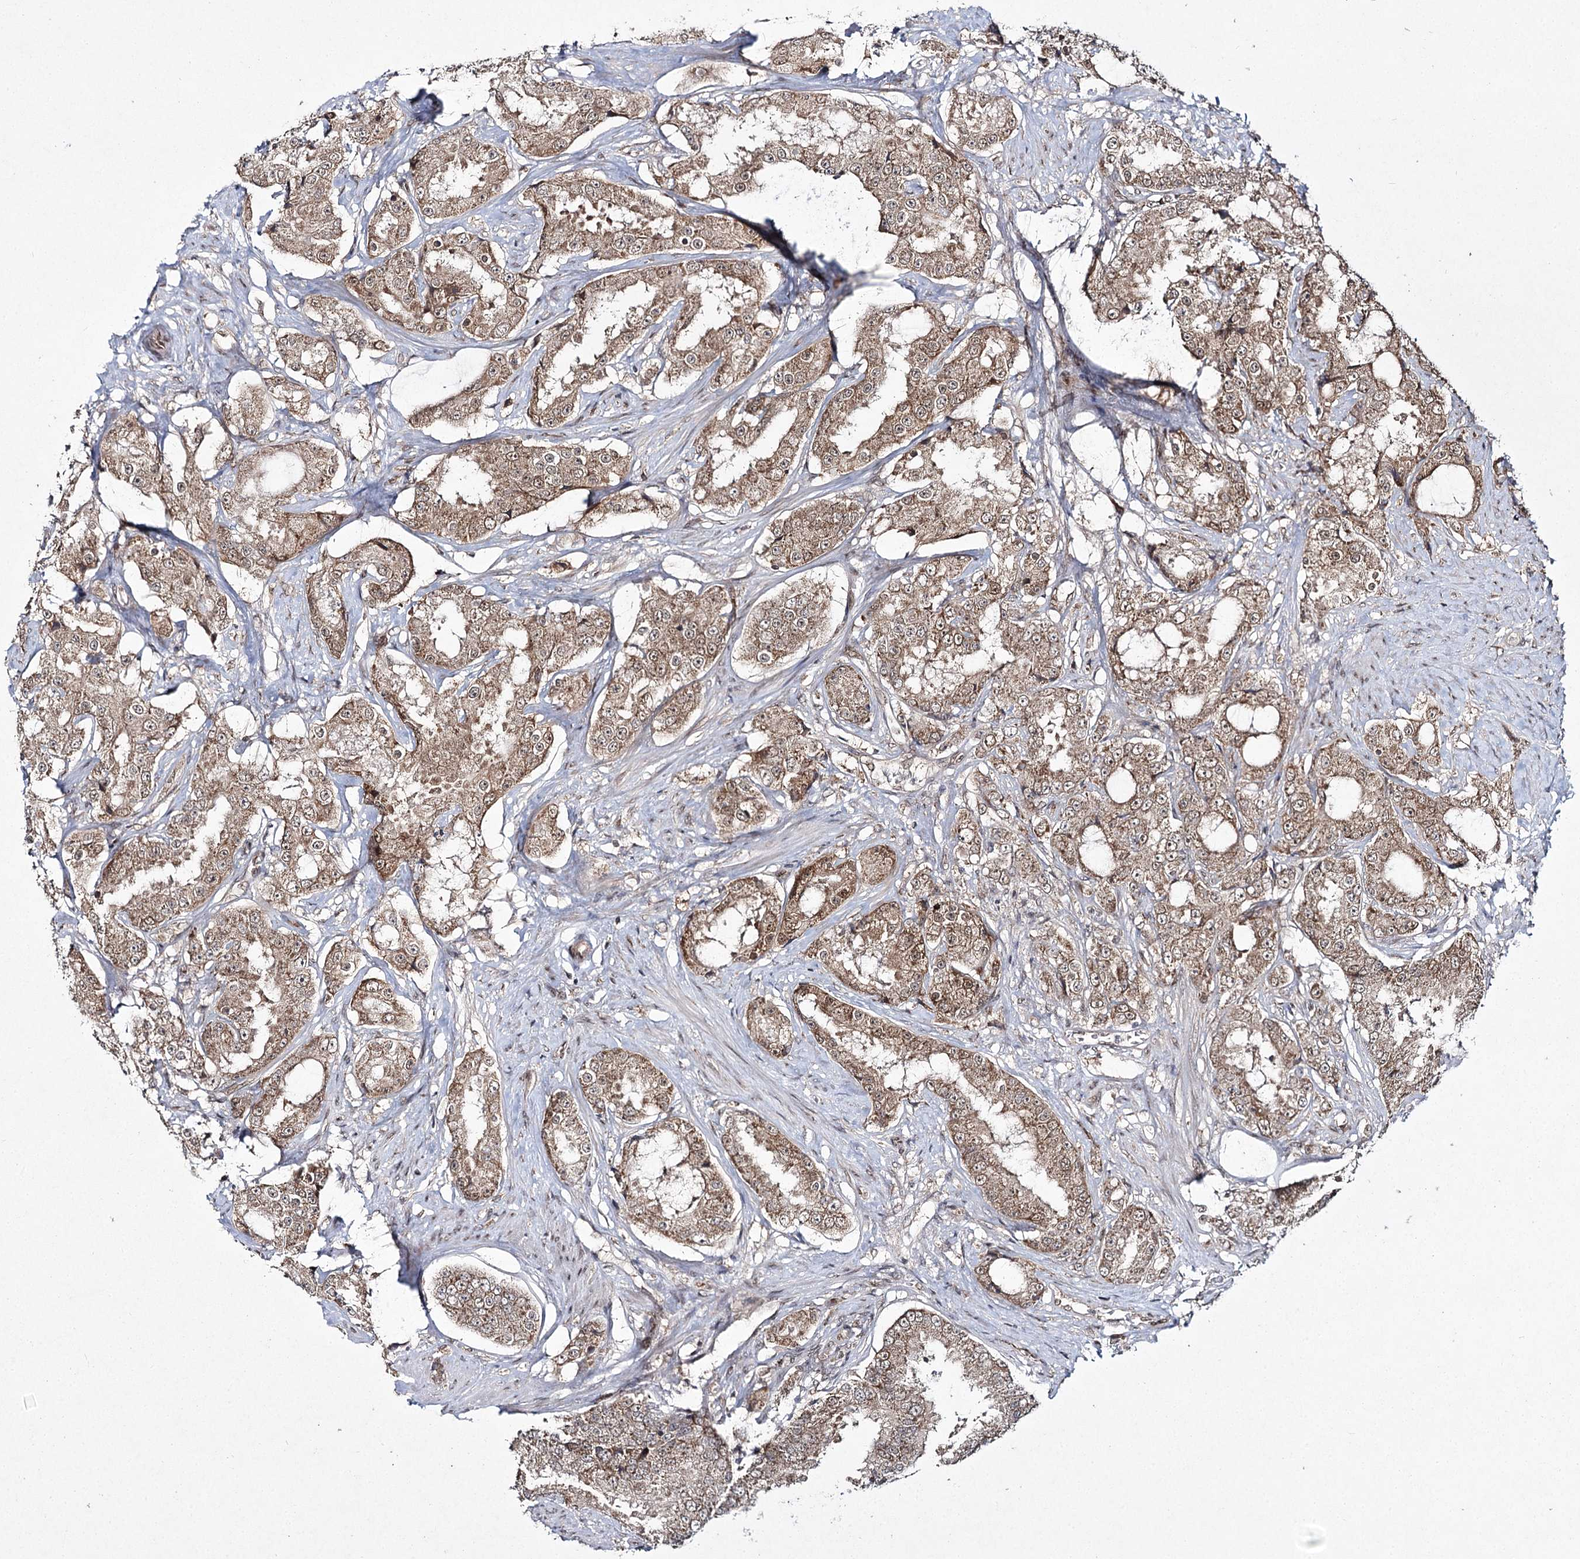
{"staining": {"intensity": "moderate", "quantity": ">75%", "location": "cytoplasmic/membranous,nuclear"}, "tissue": "prostate cancer", "cell_type": "Tumor cells", "image_type": "cancer", "snomed": [{"axis": "morphology", "description": "Adenocarcinoma, High grade"}, {"axis": "topography", "description": "Prostate"}], "caption": "Immunohistochemistry (IHC) micrograph of neoplastic tissue: prostate cancer stained using IHC reveals medium levels of moderate protein expression localized specifically in the cytoplasmic/membranous and nuclear of tumor cells, appearing as a cytoplasmic/membranous and nuclear brown color.", "gene": "TRNT1", "patient": {"sex": "male", "age": 73}}